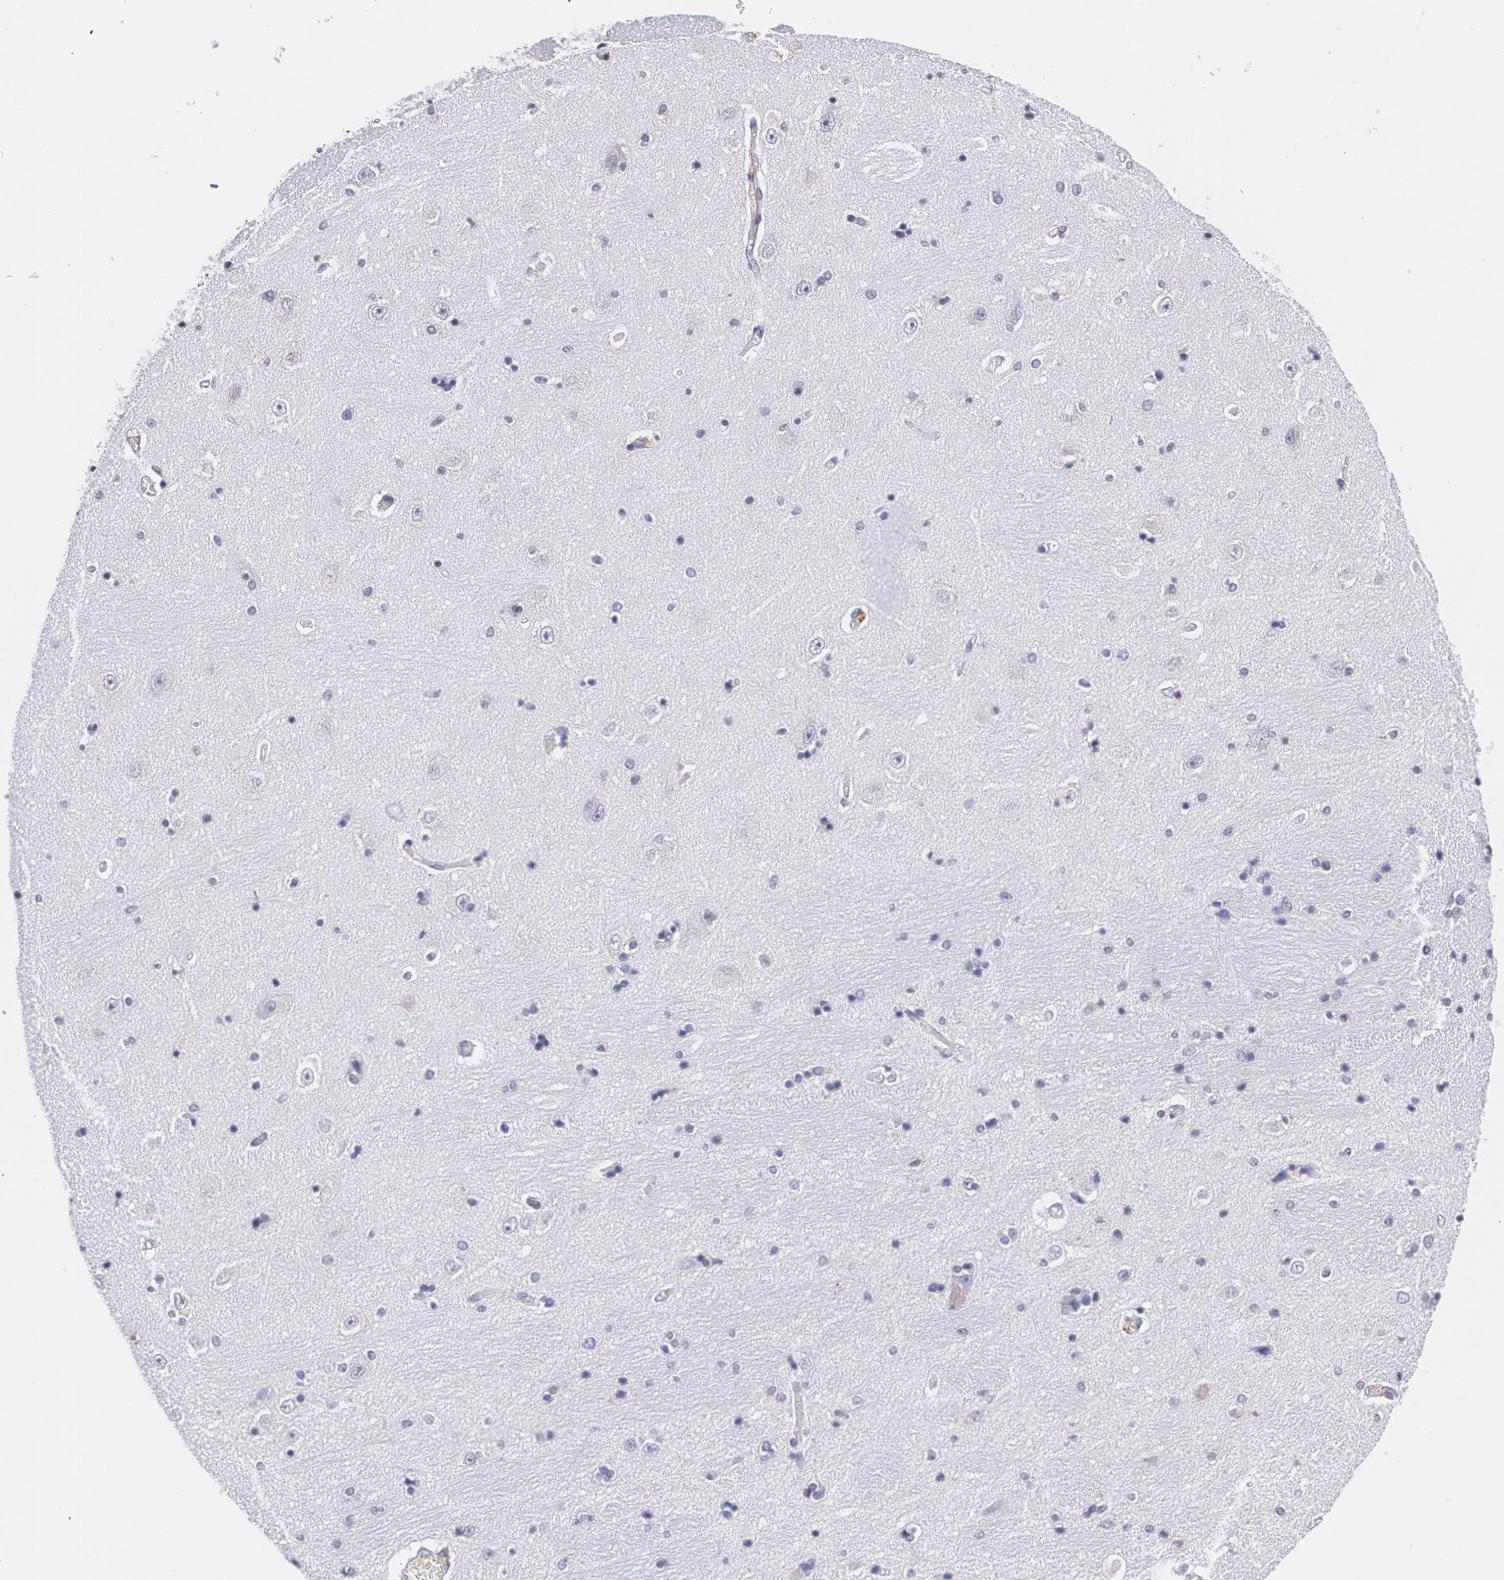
{"staining": {"intensity": "negative", "quantity": "none", "location": "none"}, "tissue": "hippocampus", "cell_type": "Glial cells", "image_type": "normal", "snomed": [{"axis": "morphology", "description": "Normal tissue, NOS"}, {"axis": "topography", "description": "Hippocampus"}], "caption": "Glial cells show no significant expression in normal hippocampus.", "gene": "PTPRC", "patient": {"sex": "female", "age": 54}}